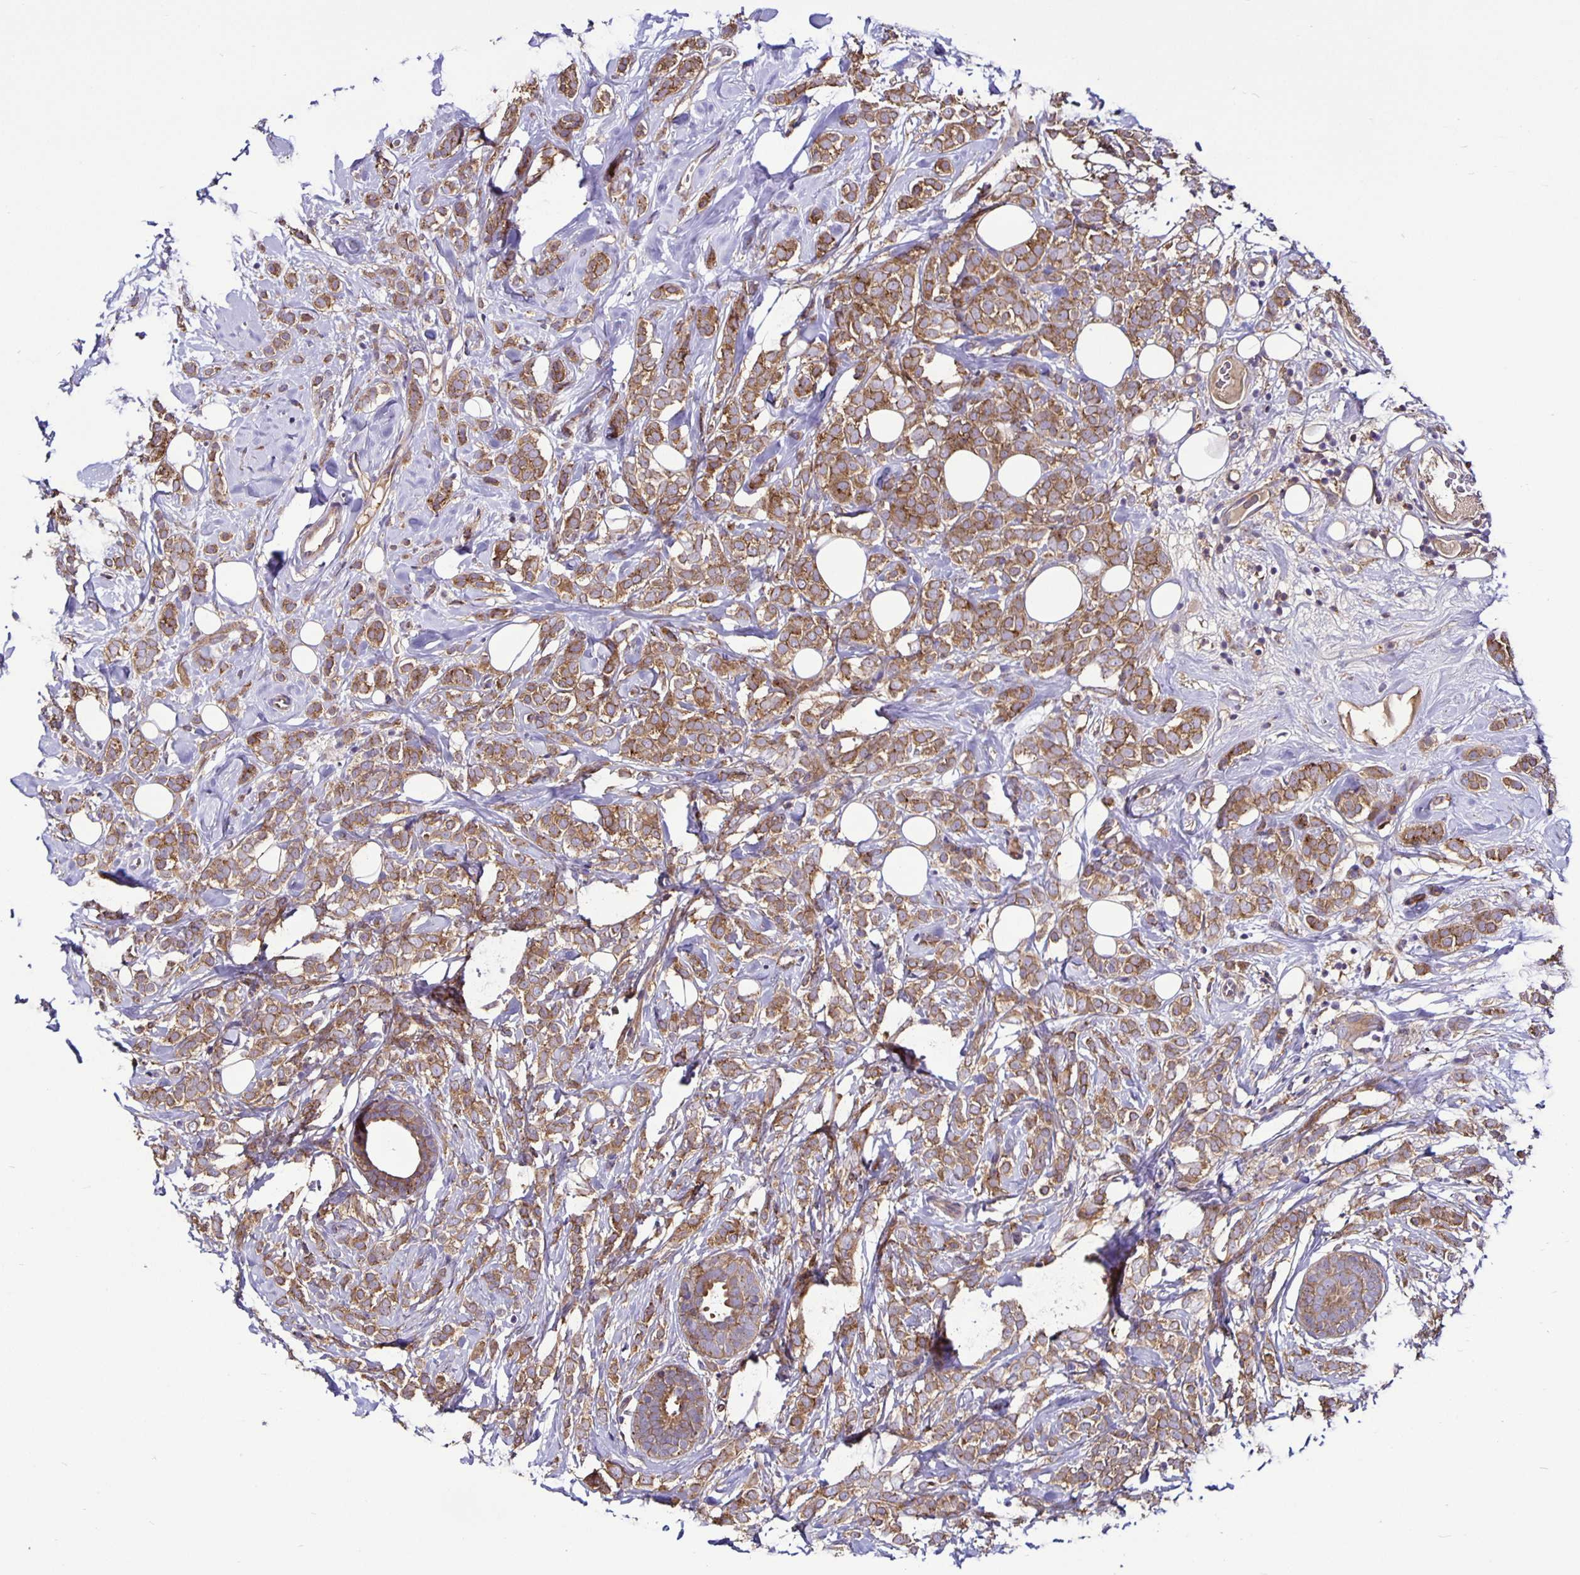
{"staining": {"intensity": "moderate", "quantity": ">75%", "location": "cytoplasmic/membranous"}, "tissue": "breast cancer", "cell_type": "Tumor cells", "image_type": "cancer", "snomed": [{"axis": "morphology", "description": "Lobular carcinoma"}, {"axis": "topography", "description": "Breast"}], "caption": "Protein analysis of breast lobular carcinoma tissue shows moderate cytoplasmic/membranous positivity in approximately >75% of tumor cells.", "gene": "SNX5", "patient": {"sex": "female", "age": 49}}